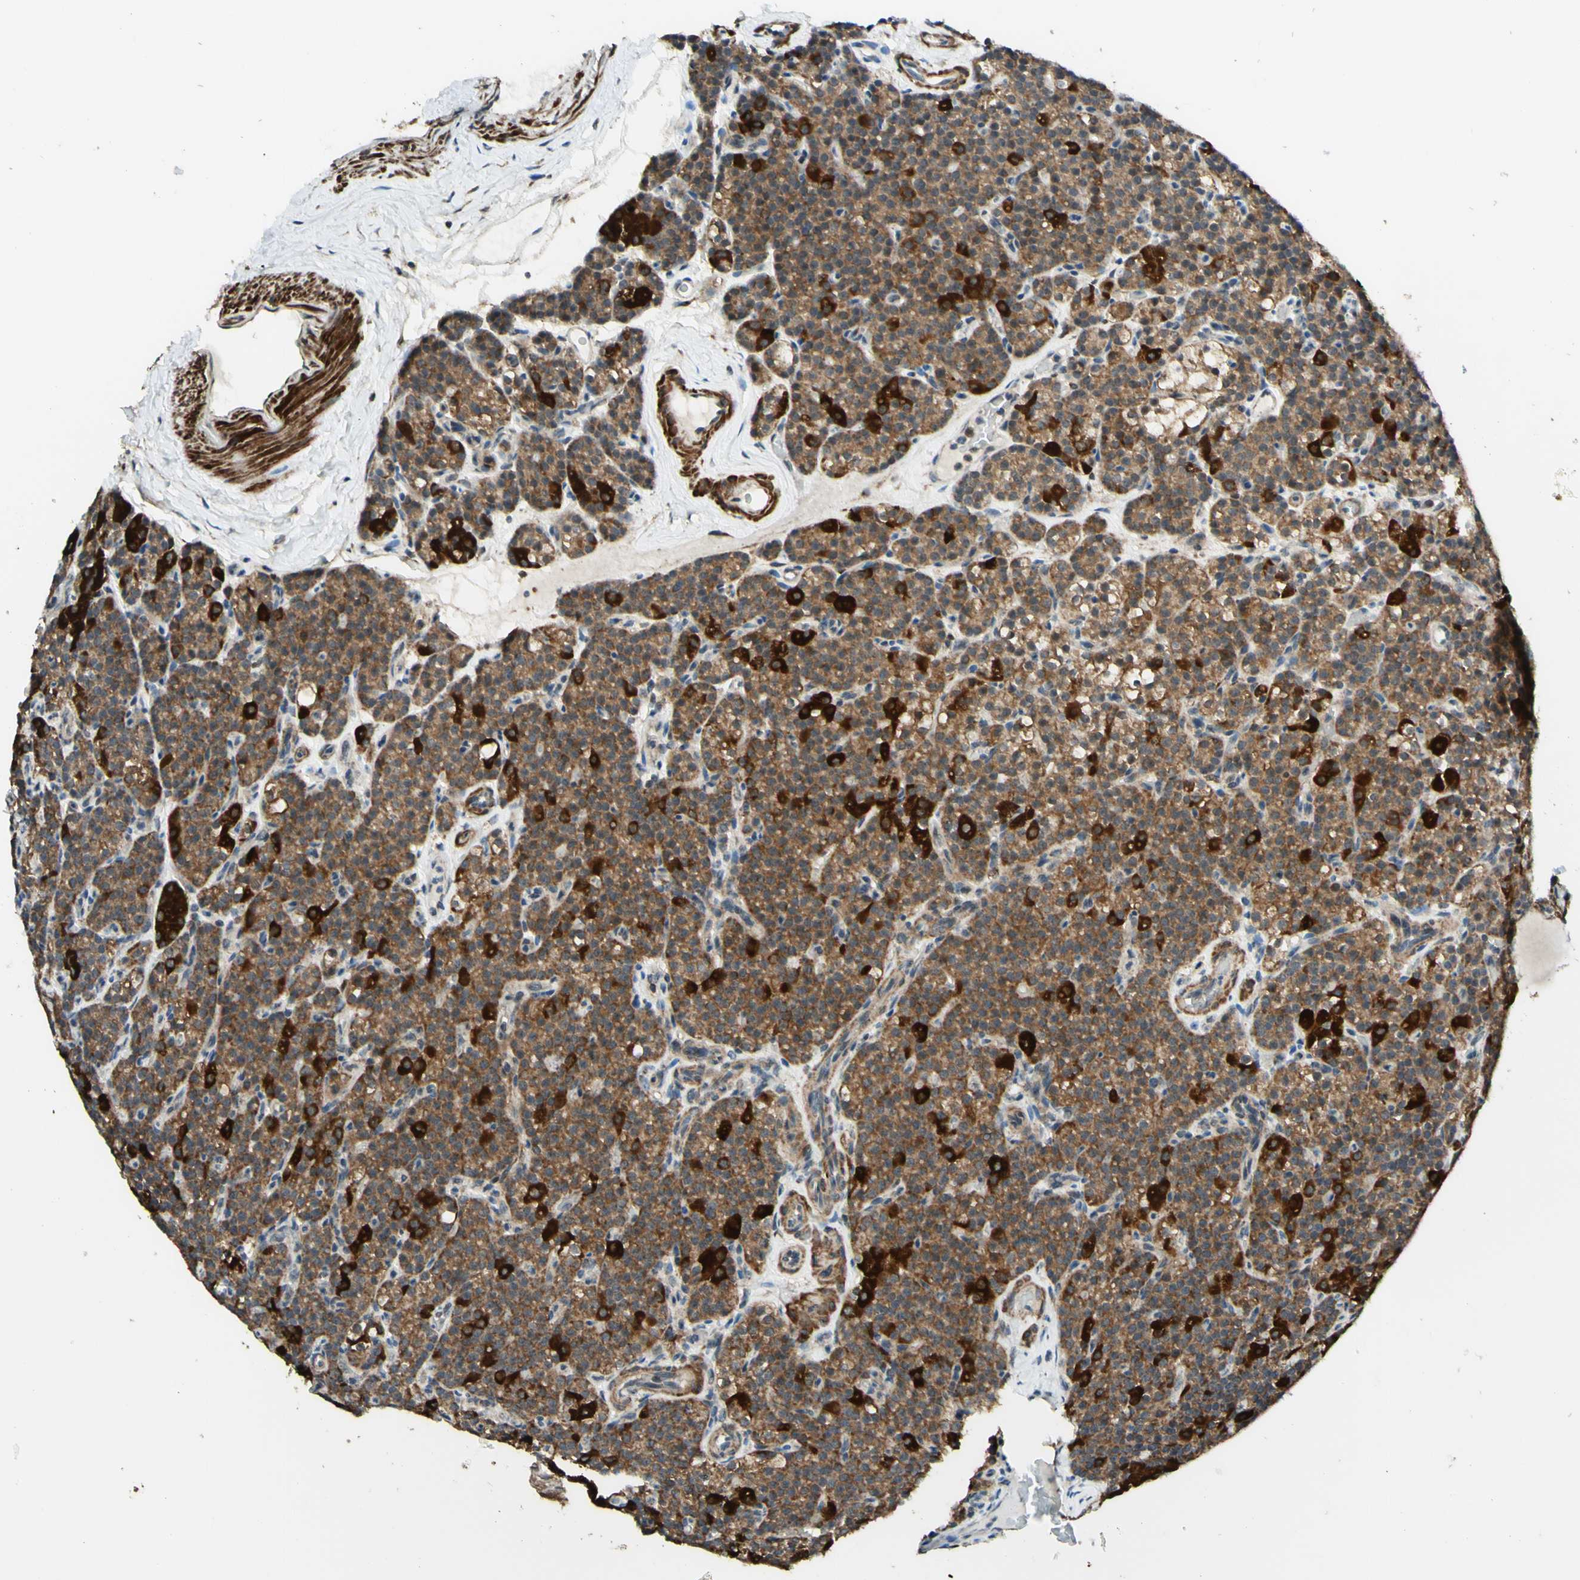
{"staining": {"intensity": "strong", "quantity": ">75%", "location": "cytoplasmic/membranous"}, "tissue": "parathyroid gland", "cell_type": "Glandular cells", "image_type": "normal", "snomed": [{"axis": "morphology", "description": "Normal tissue, NOS"}, {"axis": "topography", "description": "Parathyroid gland"}], "caption": "Glandular cells demonstrate high levels of strong cytoplasmic/membranous positivity in approximately >75% of cells in normal human parathyroid gland.", "gene": "DHRS3", "patient": {"sex": "female", "age": 57}}